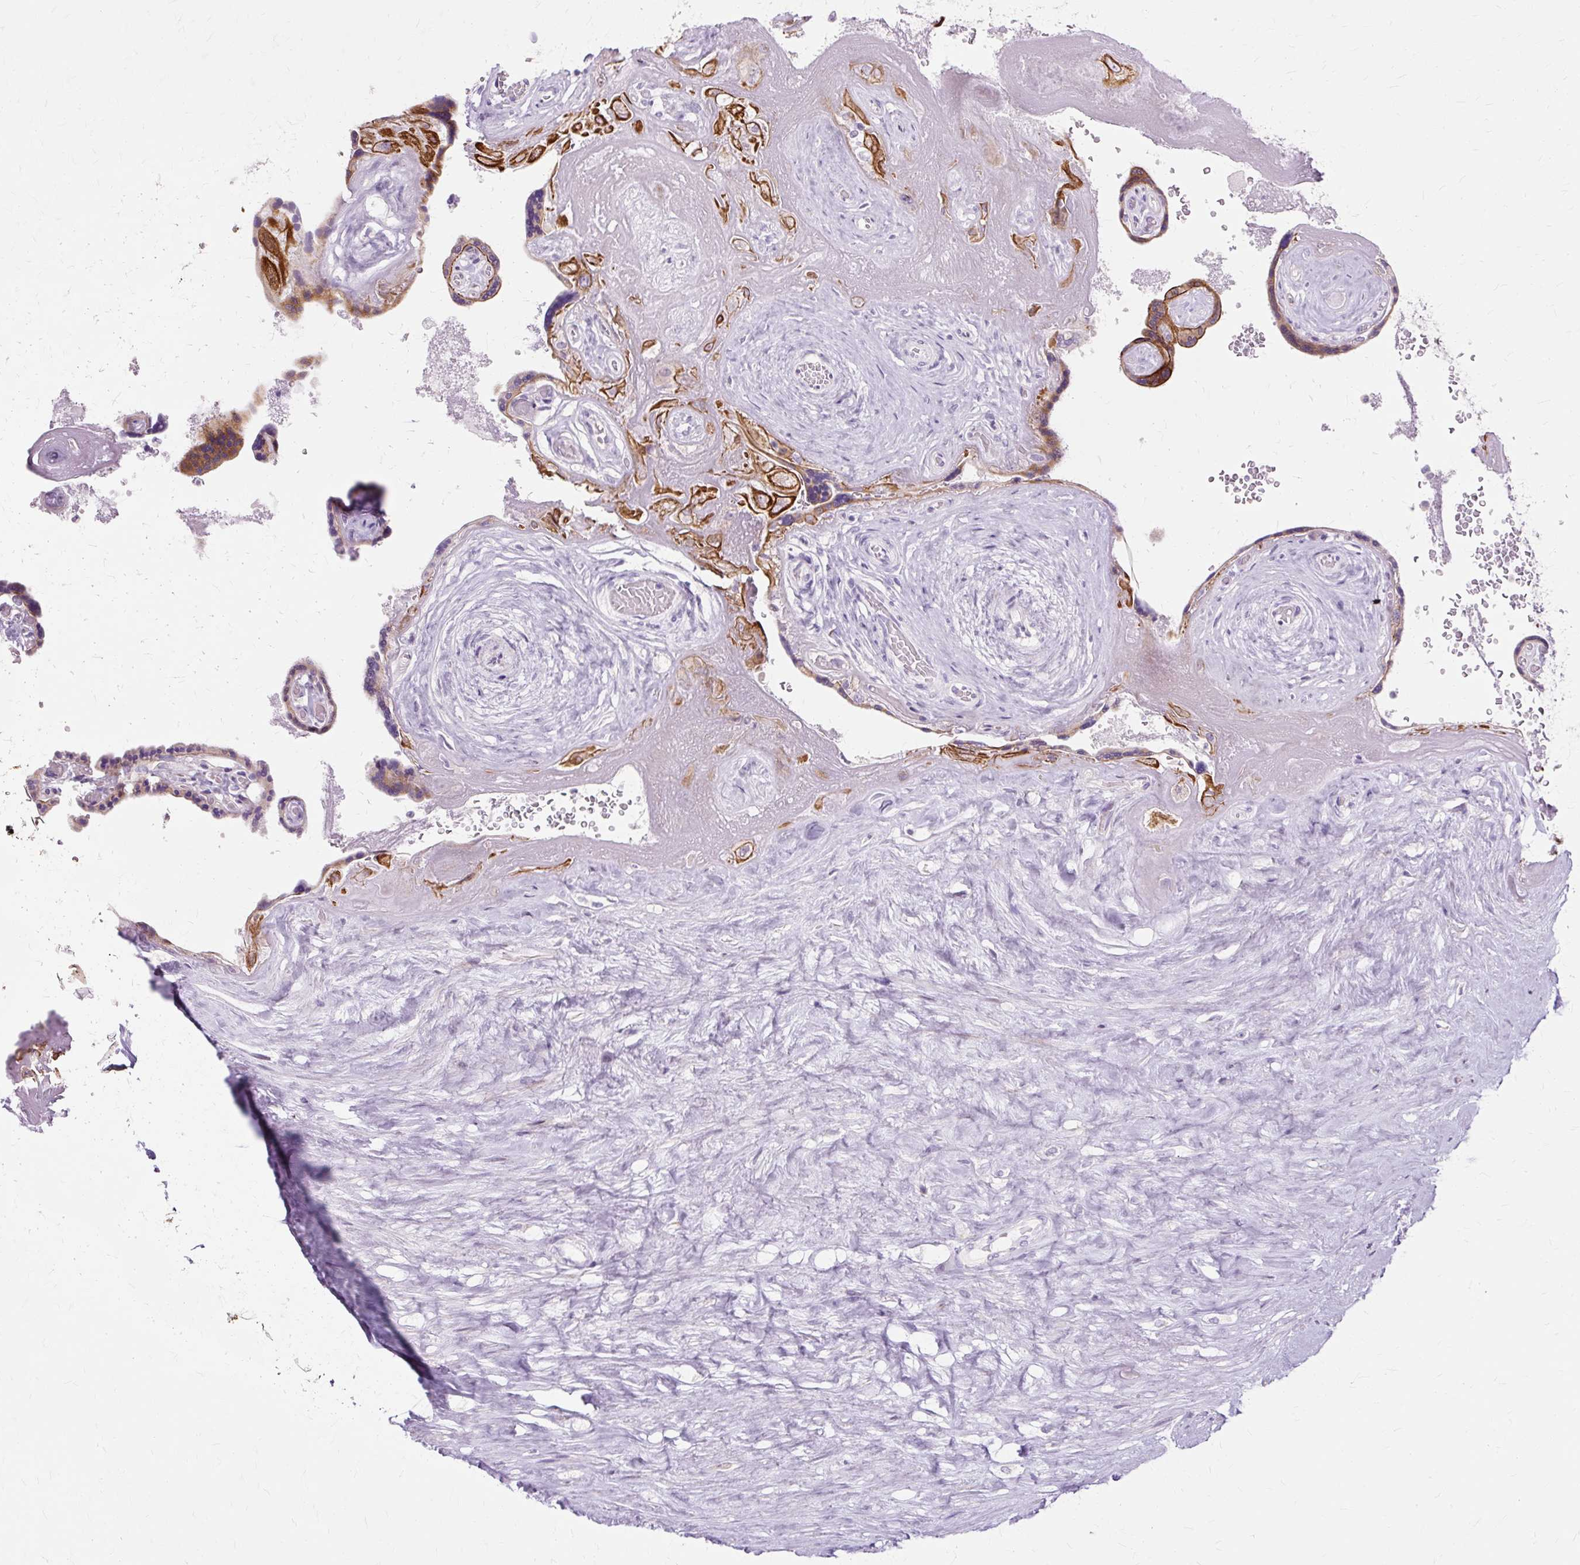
{"staining": {"intensity": "strong", "quantity": "<25%", "location": "cytoplasmic/membranous"}, "tissue": "placenta", "cell_type": "Trophoblastic cells", "image_type": "normal", "snomed": [{"axis": "morphology", "description": "Normal tissue, NOS"}, {"axis": "topography", "description": "Placenta"}], "caption": "Strong cytoplasmic/membranous staining is identified in about <25% of trophoblastic cells in normal placenta.", "gene": "IRX2", "patient": {"sex": "female", "age": 32}}